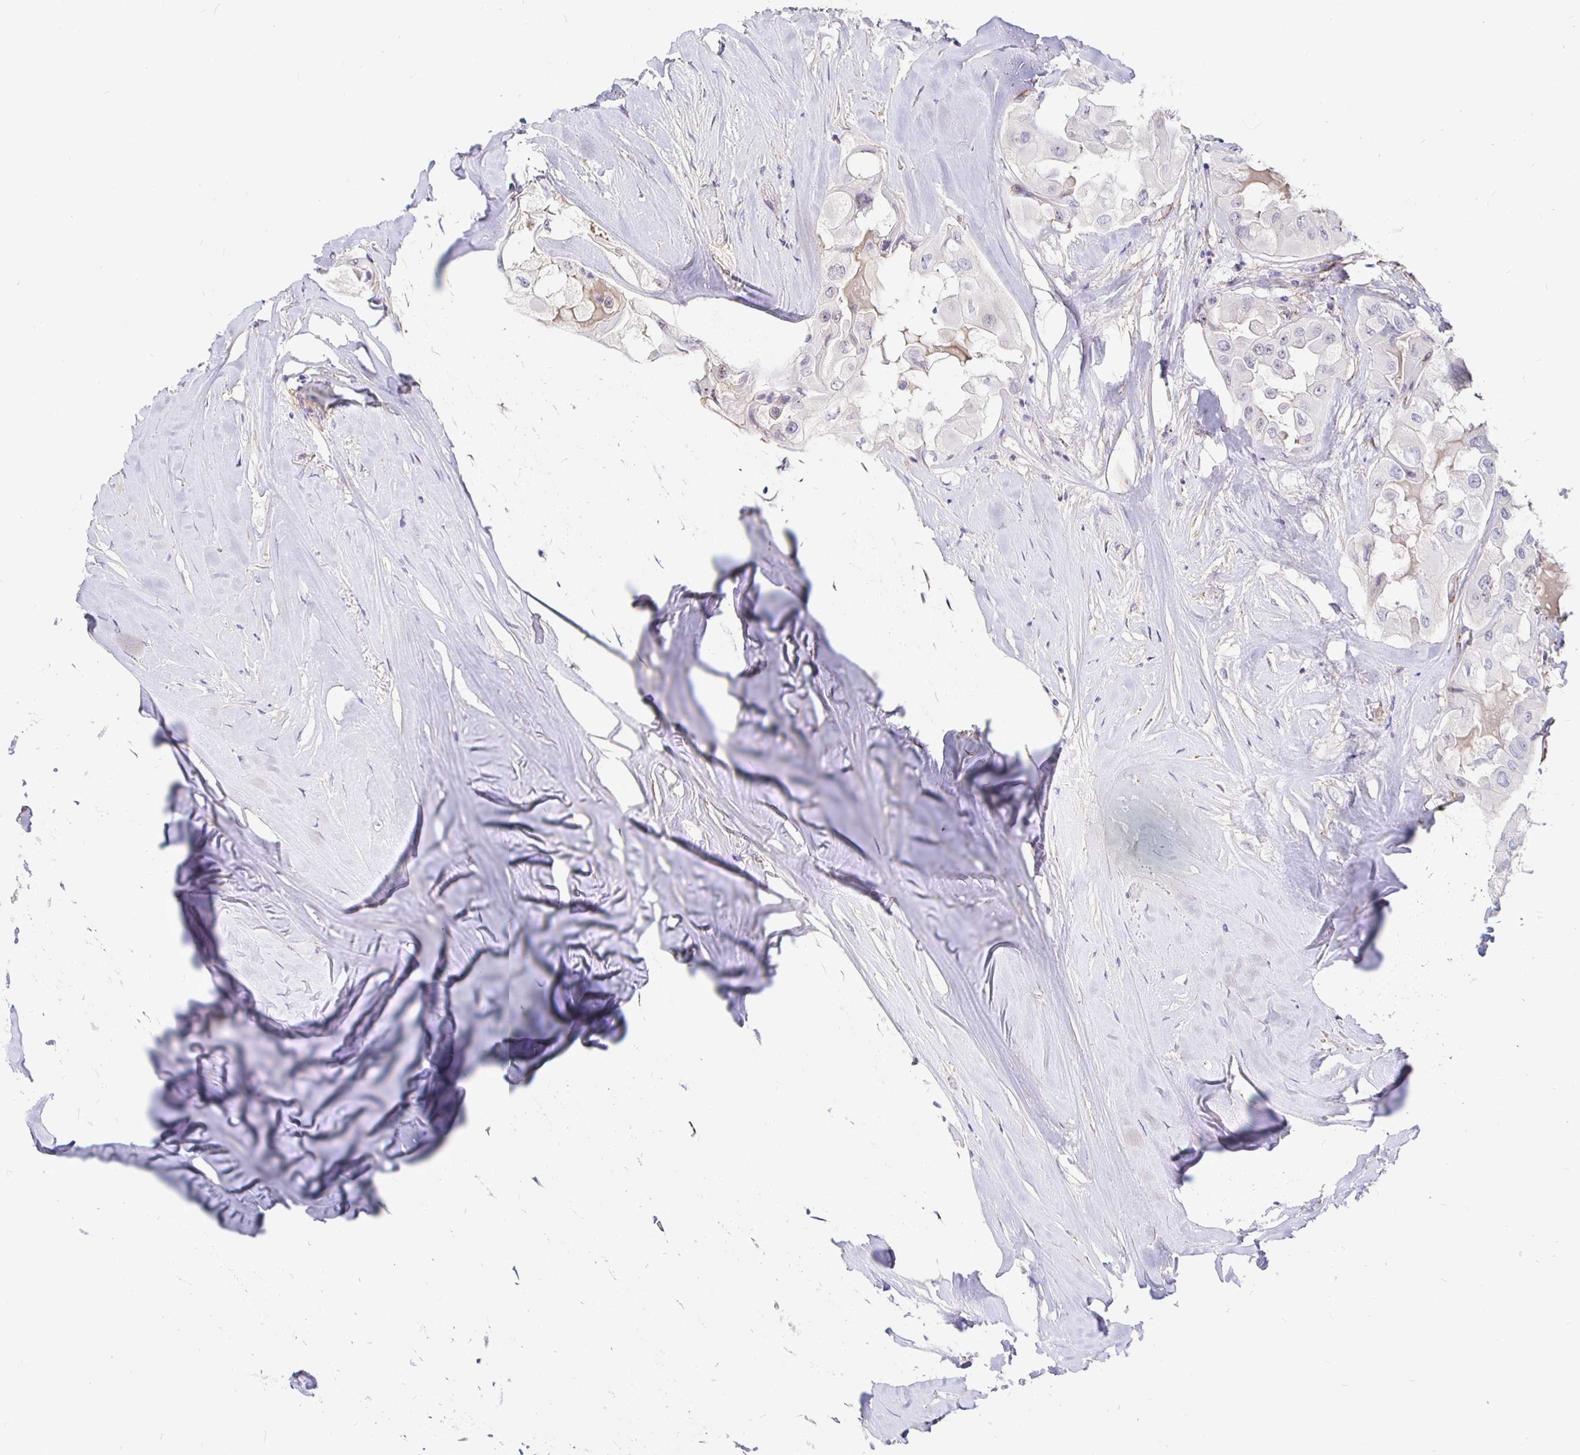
{"staining": {"intensity": "negative", "quantity": "none", "location": "none"}, "tissue": "thyroid cancer", "cell_type": "Tumor cells", "image_type": "cancer", "snomed": [{"axis": "morphology", "description": "Normal tissue, NOS"}, {"axis": "morphology", "description": "Papillary adenocarcinoma, NOS"}, {"axis": "topography", "description": "Thyroid gland"}], "caption": "Immunohistochemical staining of human thyroid cancer demonstrates no significant expression in tumor cells.", "gene": "PALM2AKAP2", "patient": {"sex": "female", "age": 59}}